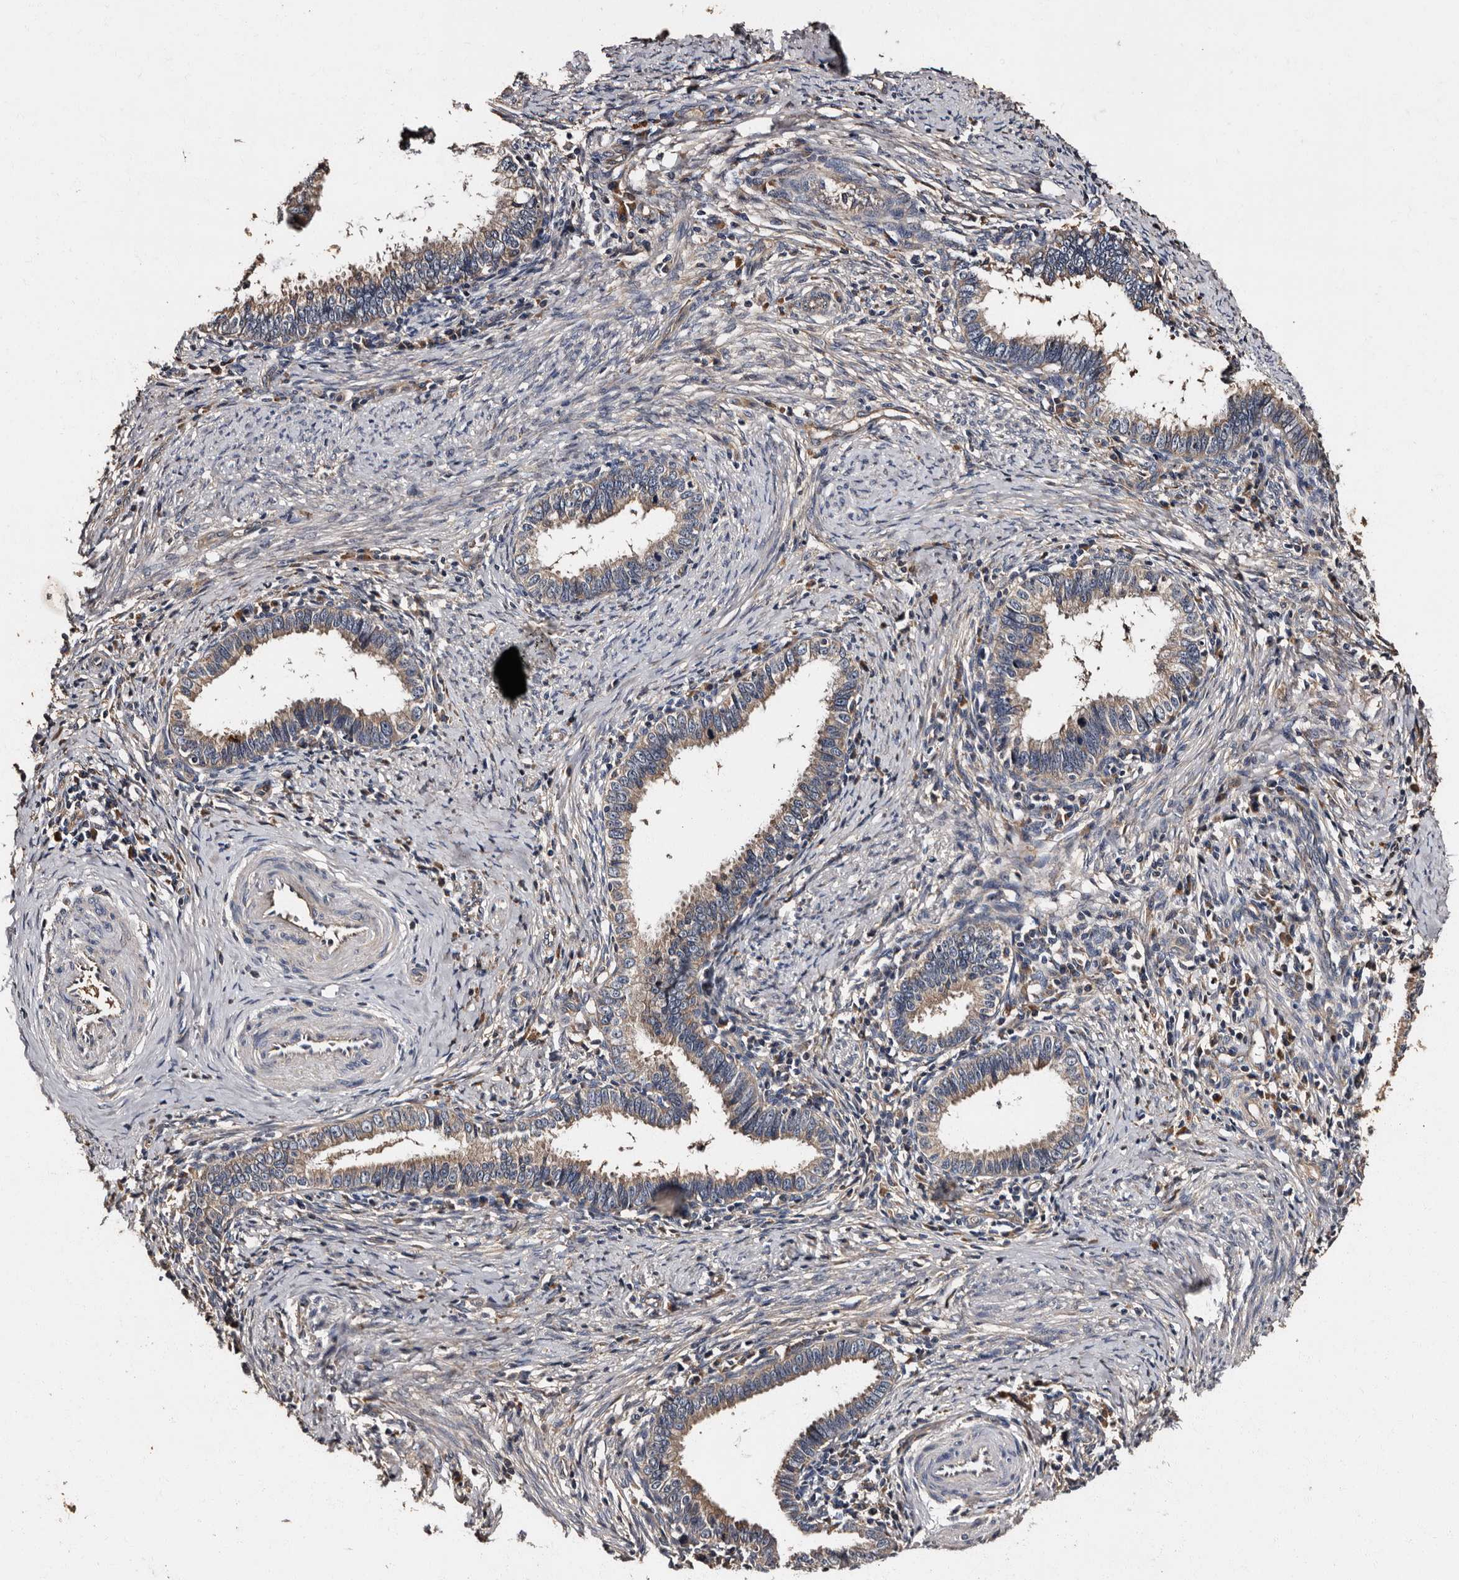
{"staining": {"intensity": "weak", "quantity": "<25%", "location": "cytoplasmic/membranous"}, "tissue": "cervical cancer", "cell_type": "Tumor cells", "image_type": "cancer", "snomed": [{"axis": "morphology", "description": "Adenocarcinoma, NOS"}, {"axis": "topography", "description": "Cervix"}], "caption": "The histopathology image exhibits no staining of tumor cells in cervical adenocarcinoma.", "gene": "ADCK5", "patient": {"sex": "female", "age": 36}}